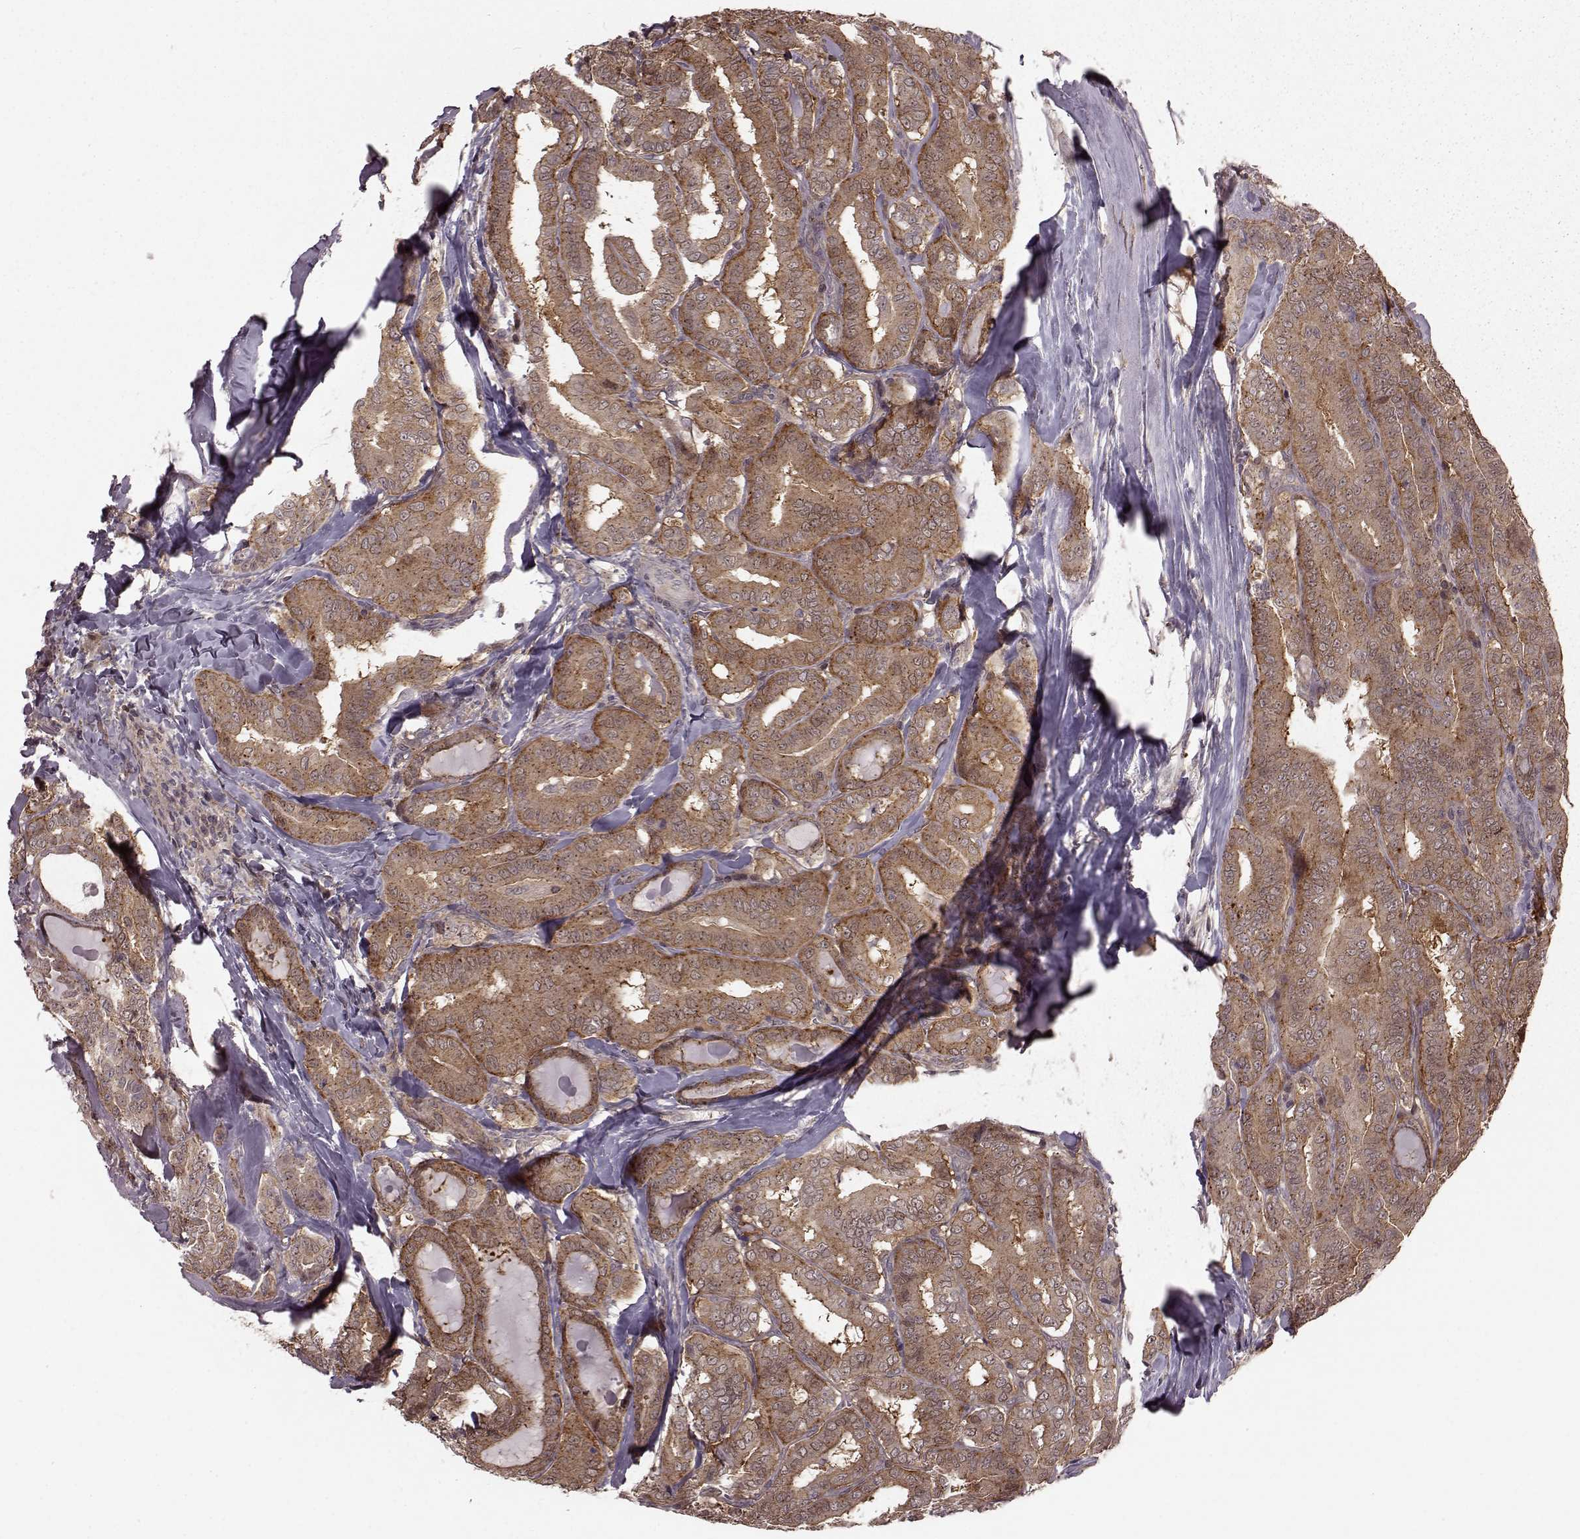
{"staining": {"intensity": "moderate", "quantity": ">75%", "location": "cytoplasmic/membranous"}, "tissue": "thyroid cancer", "cell_type": "Tumor cells", "image_type": "cancer", "snomed": [{"axis": "morphology", "description": "Papillary adenocarcinoma, NOS"}, {"axis": "morphology", "description": "Papillary adenoma metastatic"}, {"axis": "topography", "description": "Thyroid gland"}], "caption": "Protein analysis of papillary adenocarcinoma (thyroid) tissue shows moderate cytoplasmic/membranous positivity in approximately >75% of tumor cells.", "gene": "GSS", "patient": {"sex": "female", "age": 50}}